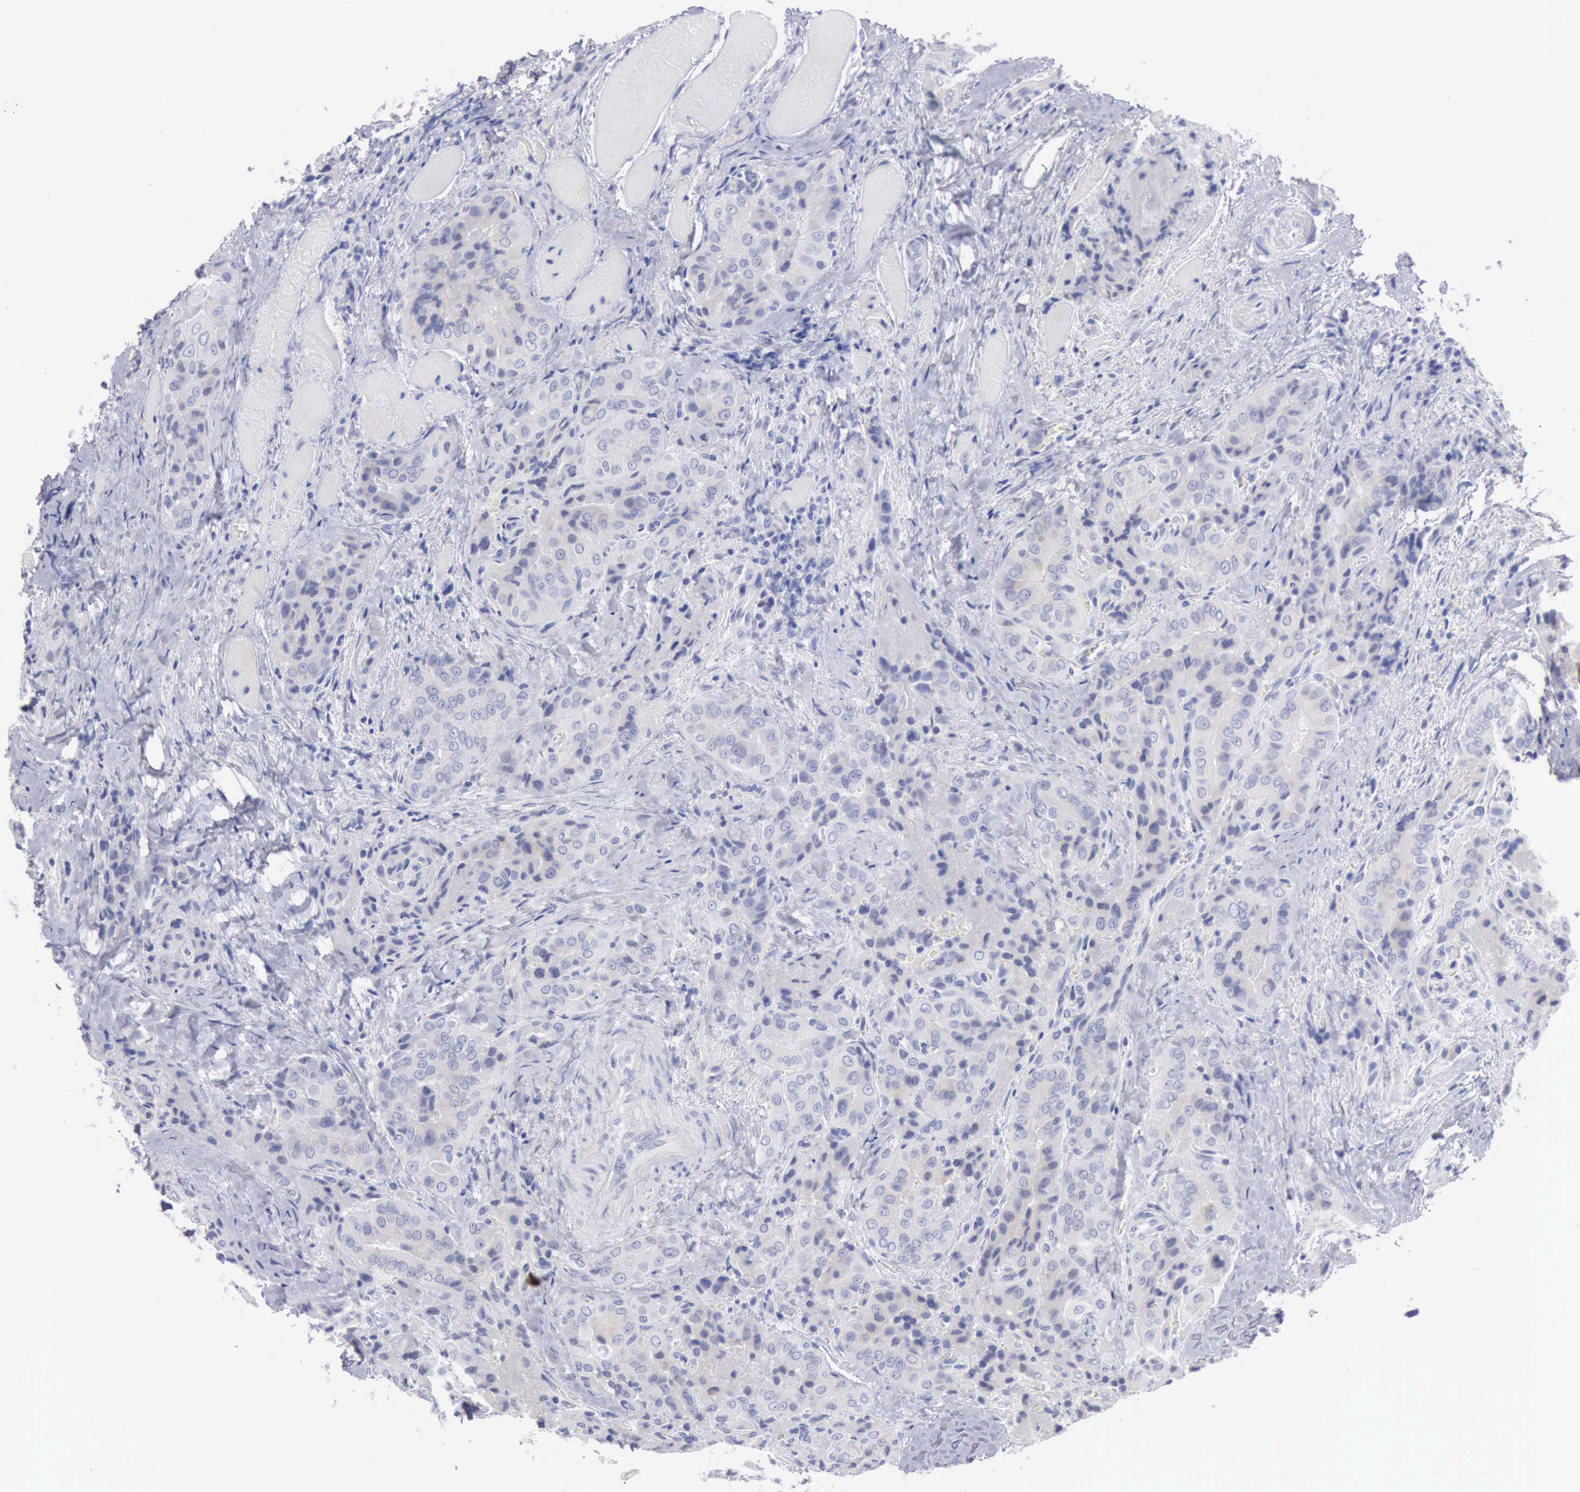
{"staining": {"intensity": "negative", "quantity": "none", "location": "none"}, "tissue": "thyroid cancer", "cell_type": "Tumor cells", "image_type": "cancer", "snomed": [{"axis": "morphology", "description": "Papillary adenocarcinoma, NOS"}, {"axis": "topography", "description": "Thyroid gland"}], "caption": "This is a image of IHC staining of thyroid cancer (papillary adenocarcinoma), which shows no positivity in tumor cells. (DAB immunohistochemistry with hematoxylin counter stain).", "gene": "ANGEL1", "patient": {"sex": "female", "age": 71}}